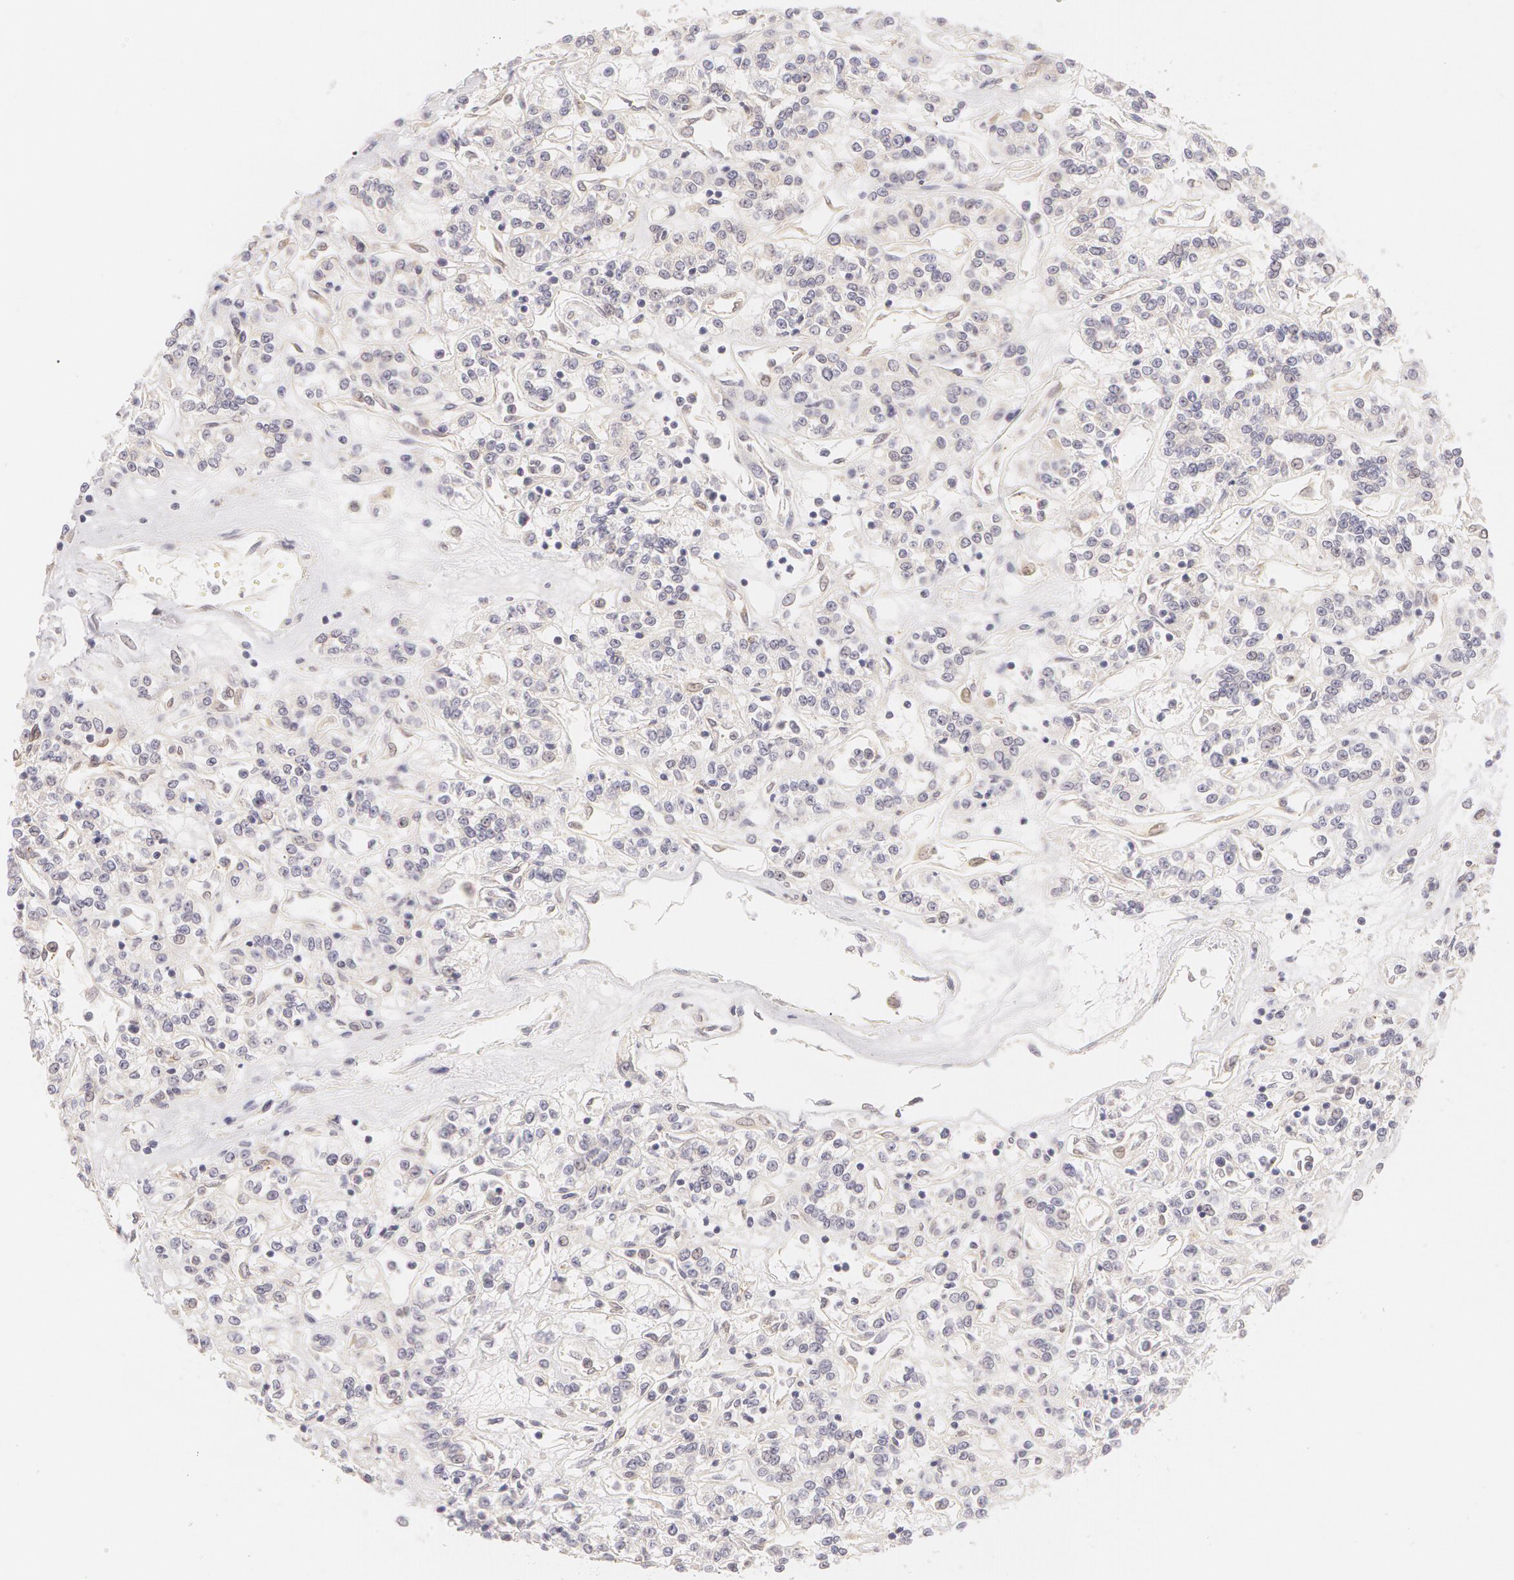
{"staining": {"intensity": "negative", "quantity": "none", "location": "none"}, "tissue": "renal cancer", "cell_type": "Tumor cells", "image_type": "cancer", "snomed": [{"axis": "morphology", "description": "Adenocarcinoma, NOS"}, {"axis": "topography", "description": "Kidney"}], "caption": "This is an immunohistochemistry photomicrograph of renal cancer (adenocarcinoma). There is no positivity in tumor cells.", "gene": "ZNF597", "patient": {"sex": "female", "age": 76}}